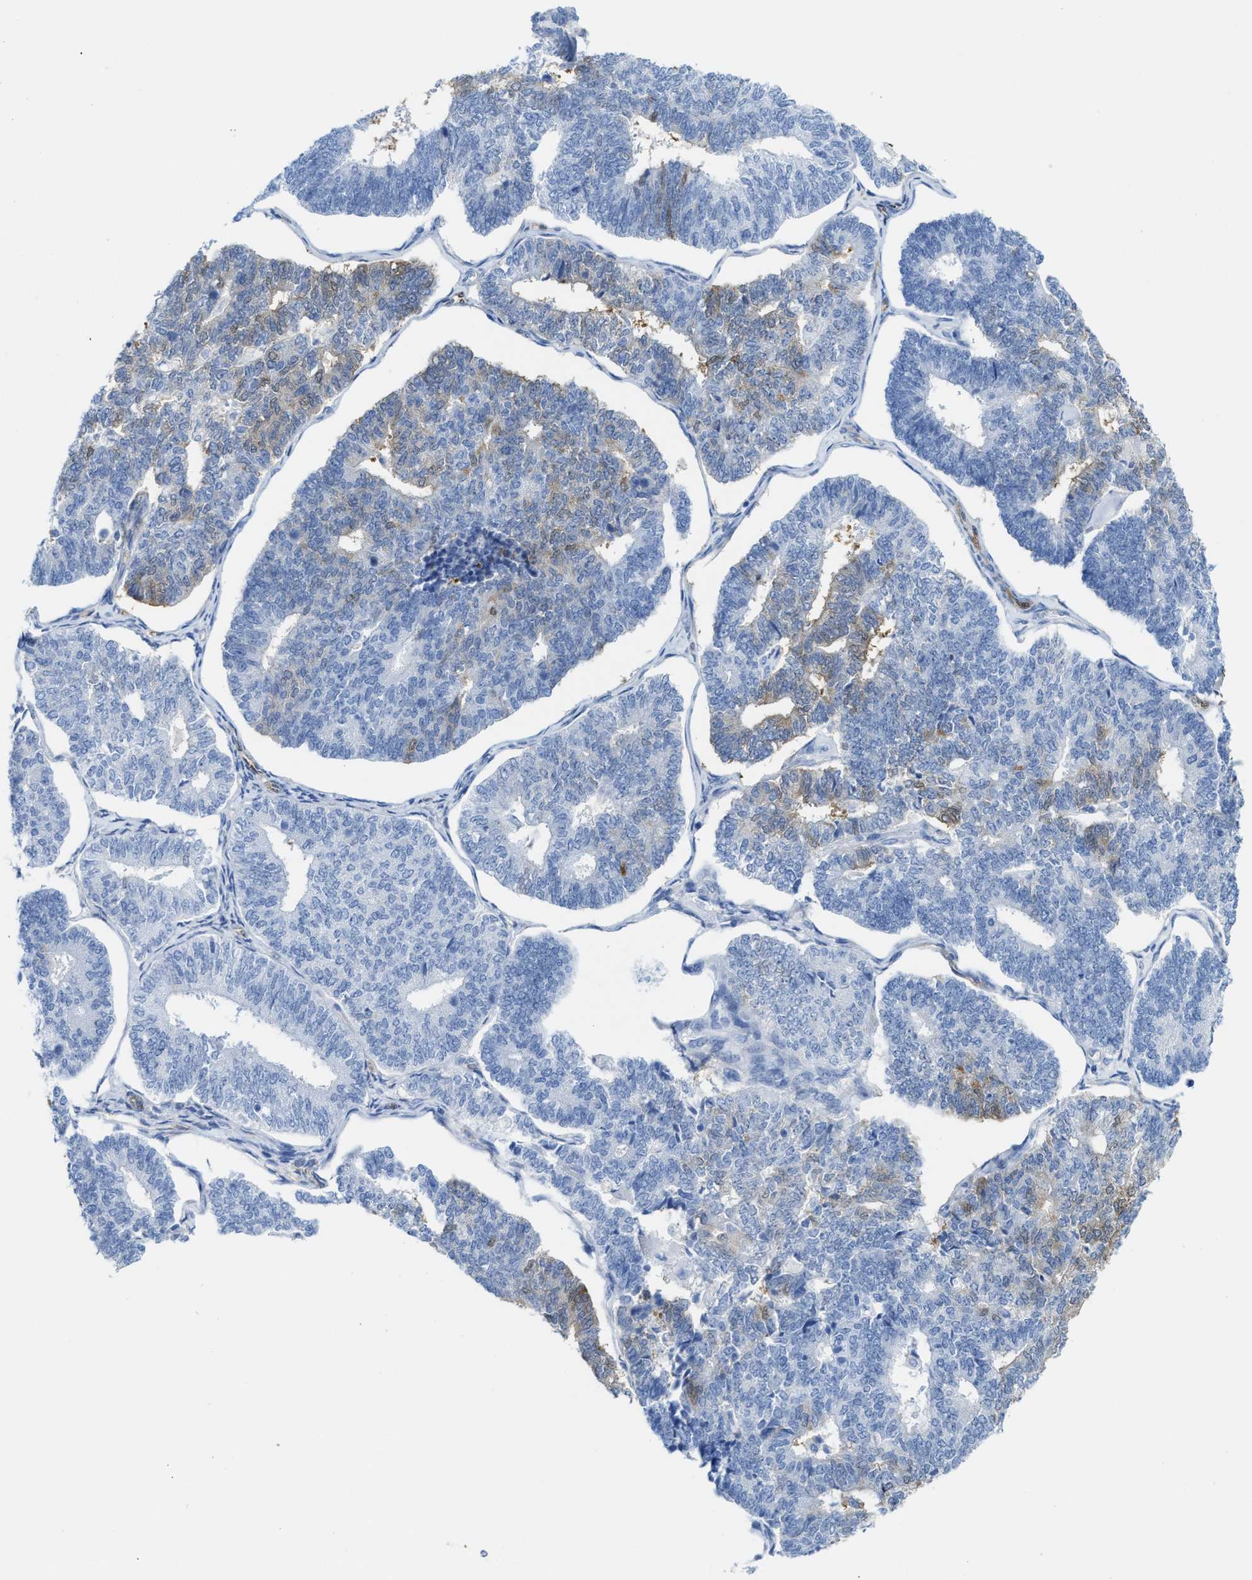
{"staining": {"intensity": "weak", "quantity": "<25%", "location": "cytoplasmic/membranous"}, "tissue": "endometrial cancer", "cell_type": "Tumor cells", "image_type": "cancer", "snomed": [{"axis": "morphology", "description": "Adenocarcinoma, NOS"}, {"axis": "topography", "description": "Endometrium"}], "caption": "A histopathology image of human adenocarcinoma (endometrial) is negative for staining in tumor cells. (Brightfield microscopy of DAB IHC at high magnification).", "gene": "ASS1", "patient": {"sex": "female", "age": 70}}